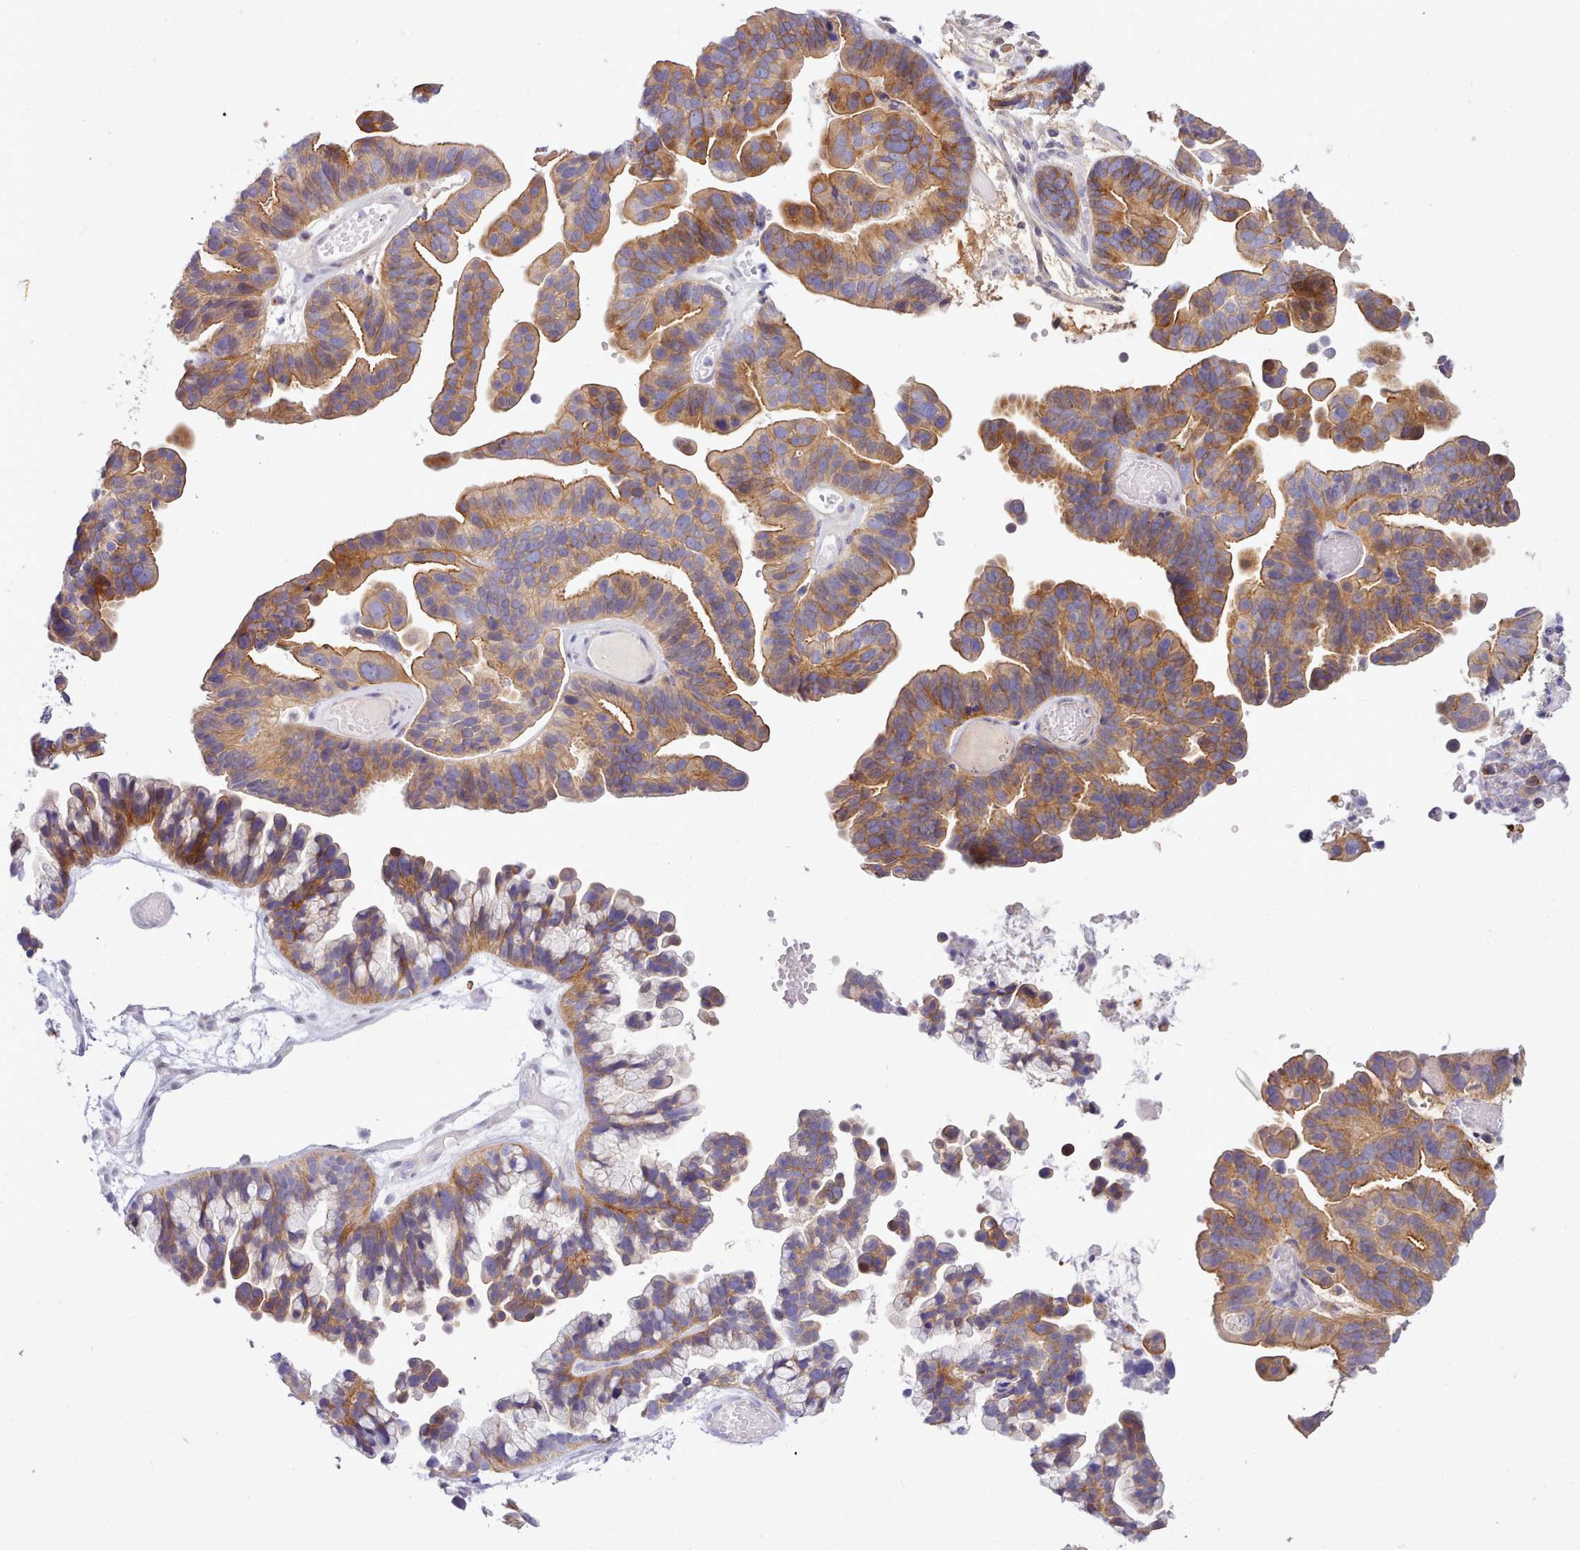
{"staining": {"intensity": "moderate", "quantity": ">75%", "location": "cytoplasmic/membranous"}, "tissue": "ovarian cancer", "cell_type": "Tumor cells", "image_type": "cancer", "snomed": [{"axis": "morphology", "description": "Cystadenocarcinoma, serous, NOS"}, {"axis": "topography", "description": "Ovary"}], "caption": "Moderate cytoplasmic/membranous expression for a protein is present in approximately >75% of tumor cells of ovarian serous cystadenocarcinoma using immunohistochemistry (IHC).", "gene": "CYP2A13", "patient": {"sex": "female", "age": 56}}